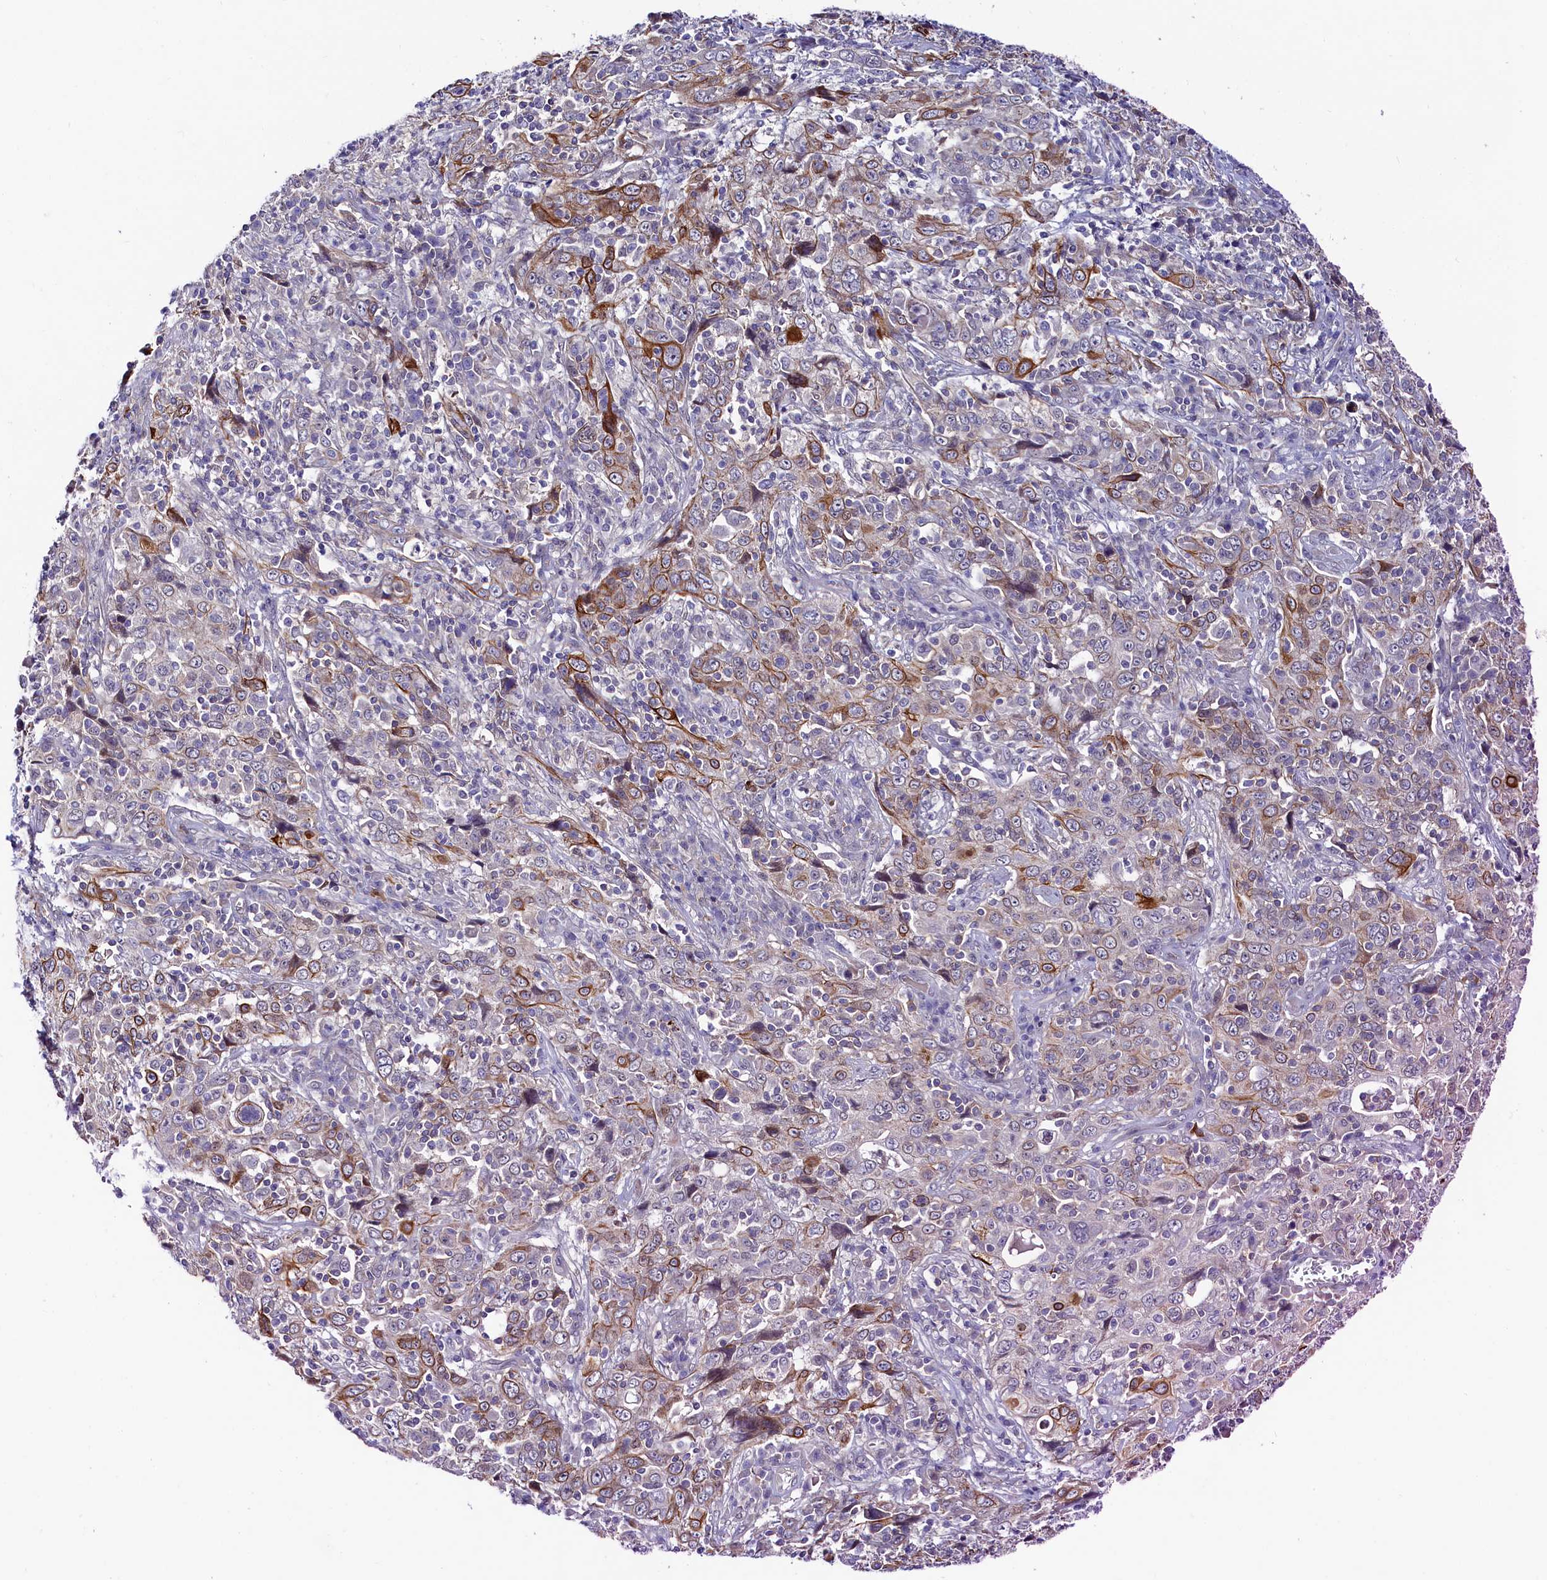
{"staining": {"intensity": "strong", "quantity": "<25%", "location": "cytoplasmic/membranous"}, "tissue": "cervical cancer", "cell_type": "Tumor cells", "image_type": "cancer", "snomed": [{"axis": "morphology", "description": "Squamous cell carcinoma, NOS"}, {"axis": "topography", "description": "Cervix"}], "caption": "Immunohistochemistry (IHC) (DAB (3,3'-diaminobenzidine)) staining of human cervical cancer demonstrates strong cytoplasmic/membranous protein expression in approximately <25% of tumor cells. (IHC, brightfield microscopy, high magnification).", "gene": "ASTE1", "patient": {"sex": "female", "age": 46}}